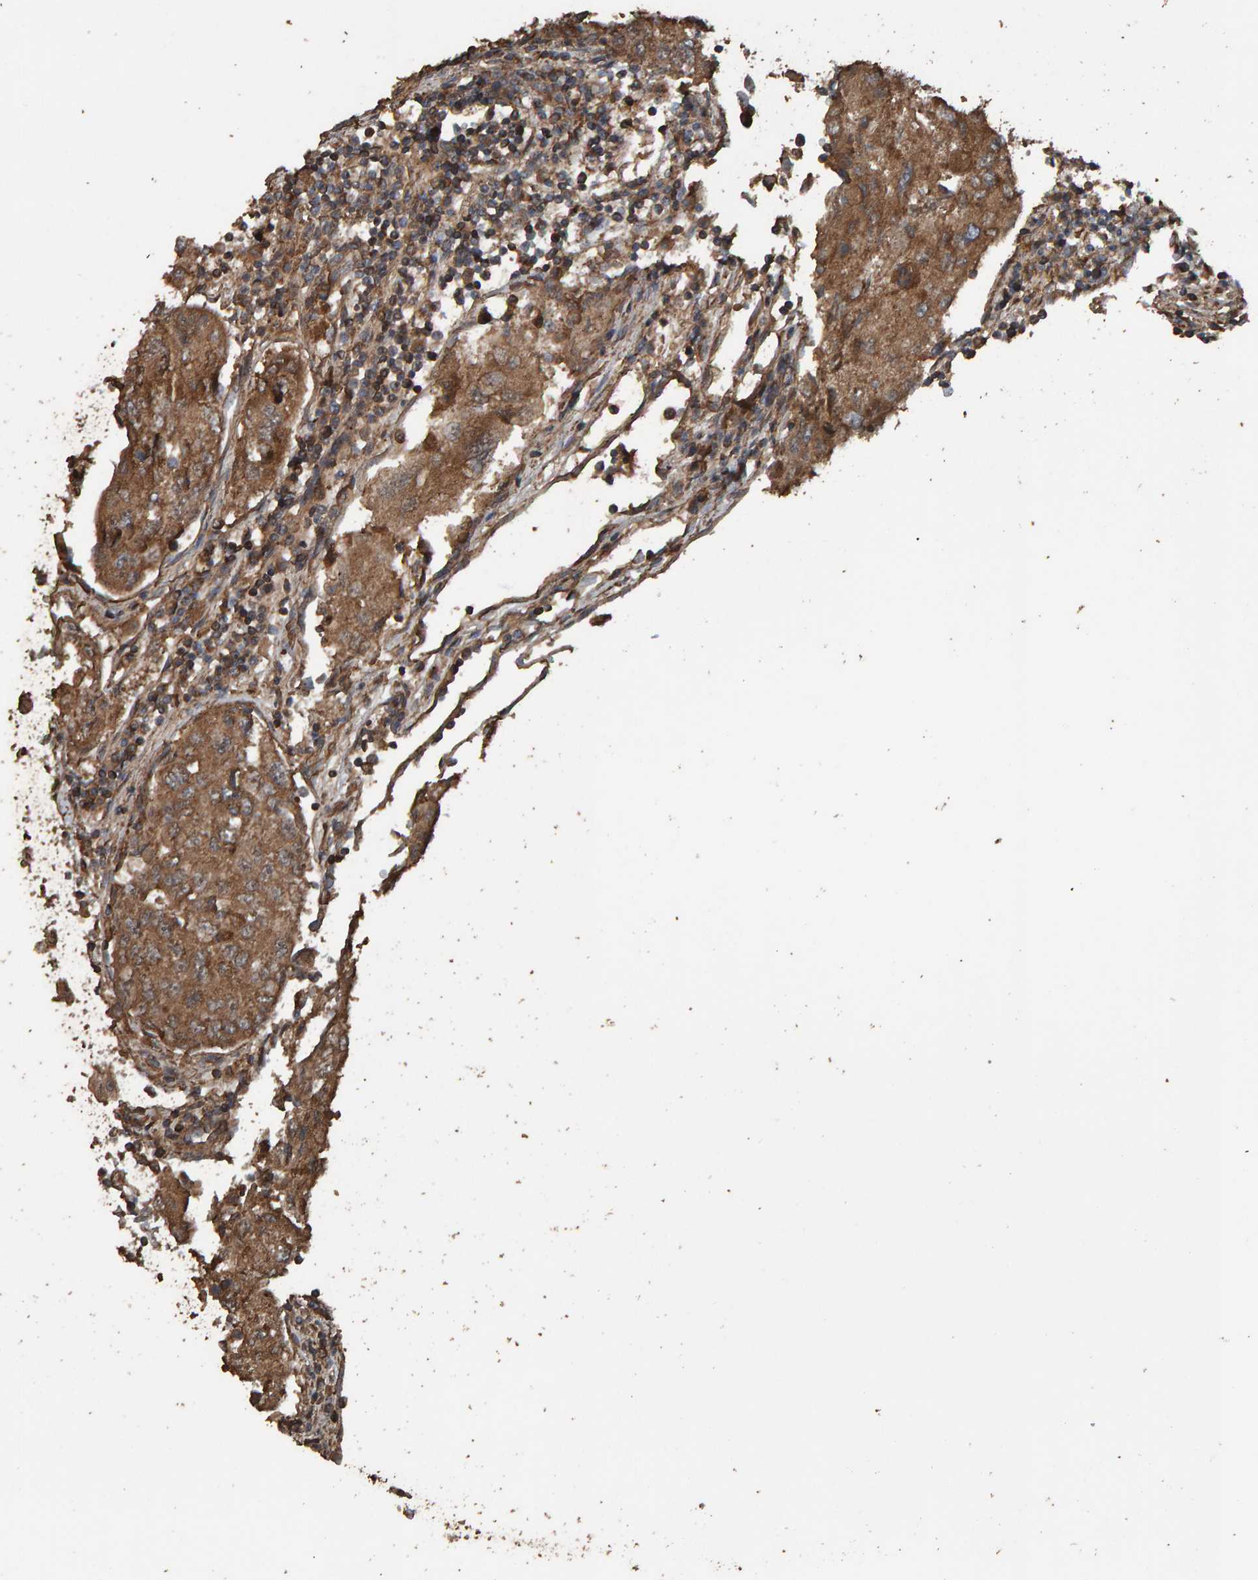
{"staining": {"intensity": "moderate", "quantity": ">75%", "location": "cytoplasmic/membranous"}, "tissue": "urothelial cancer", "cell_type": "Tumor cells", "image_type": "cancer", "snomed": [{"axis": "morphology", "description": "Urothelial carcinoma, High grade"}, {"axis": "topography", "description": "Lymph node"}, {"axis": "topography", "description": "Urinary bladder"}], "caption": "Immunohistochemistry (IHC) histopathology image of human urothelial cancer stained for a protein (brown), which shows medium levels of moderate cytoplasmic/membranous expression in about >75% of tumor cells.", "gene": "DUS1L", "patient": {"sex": "male", "age": 51}}